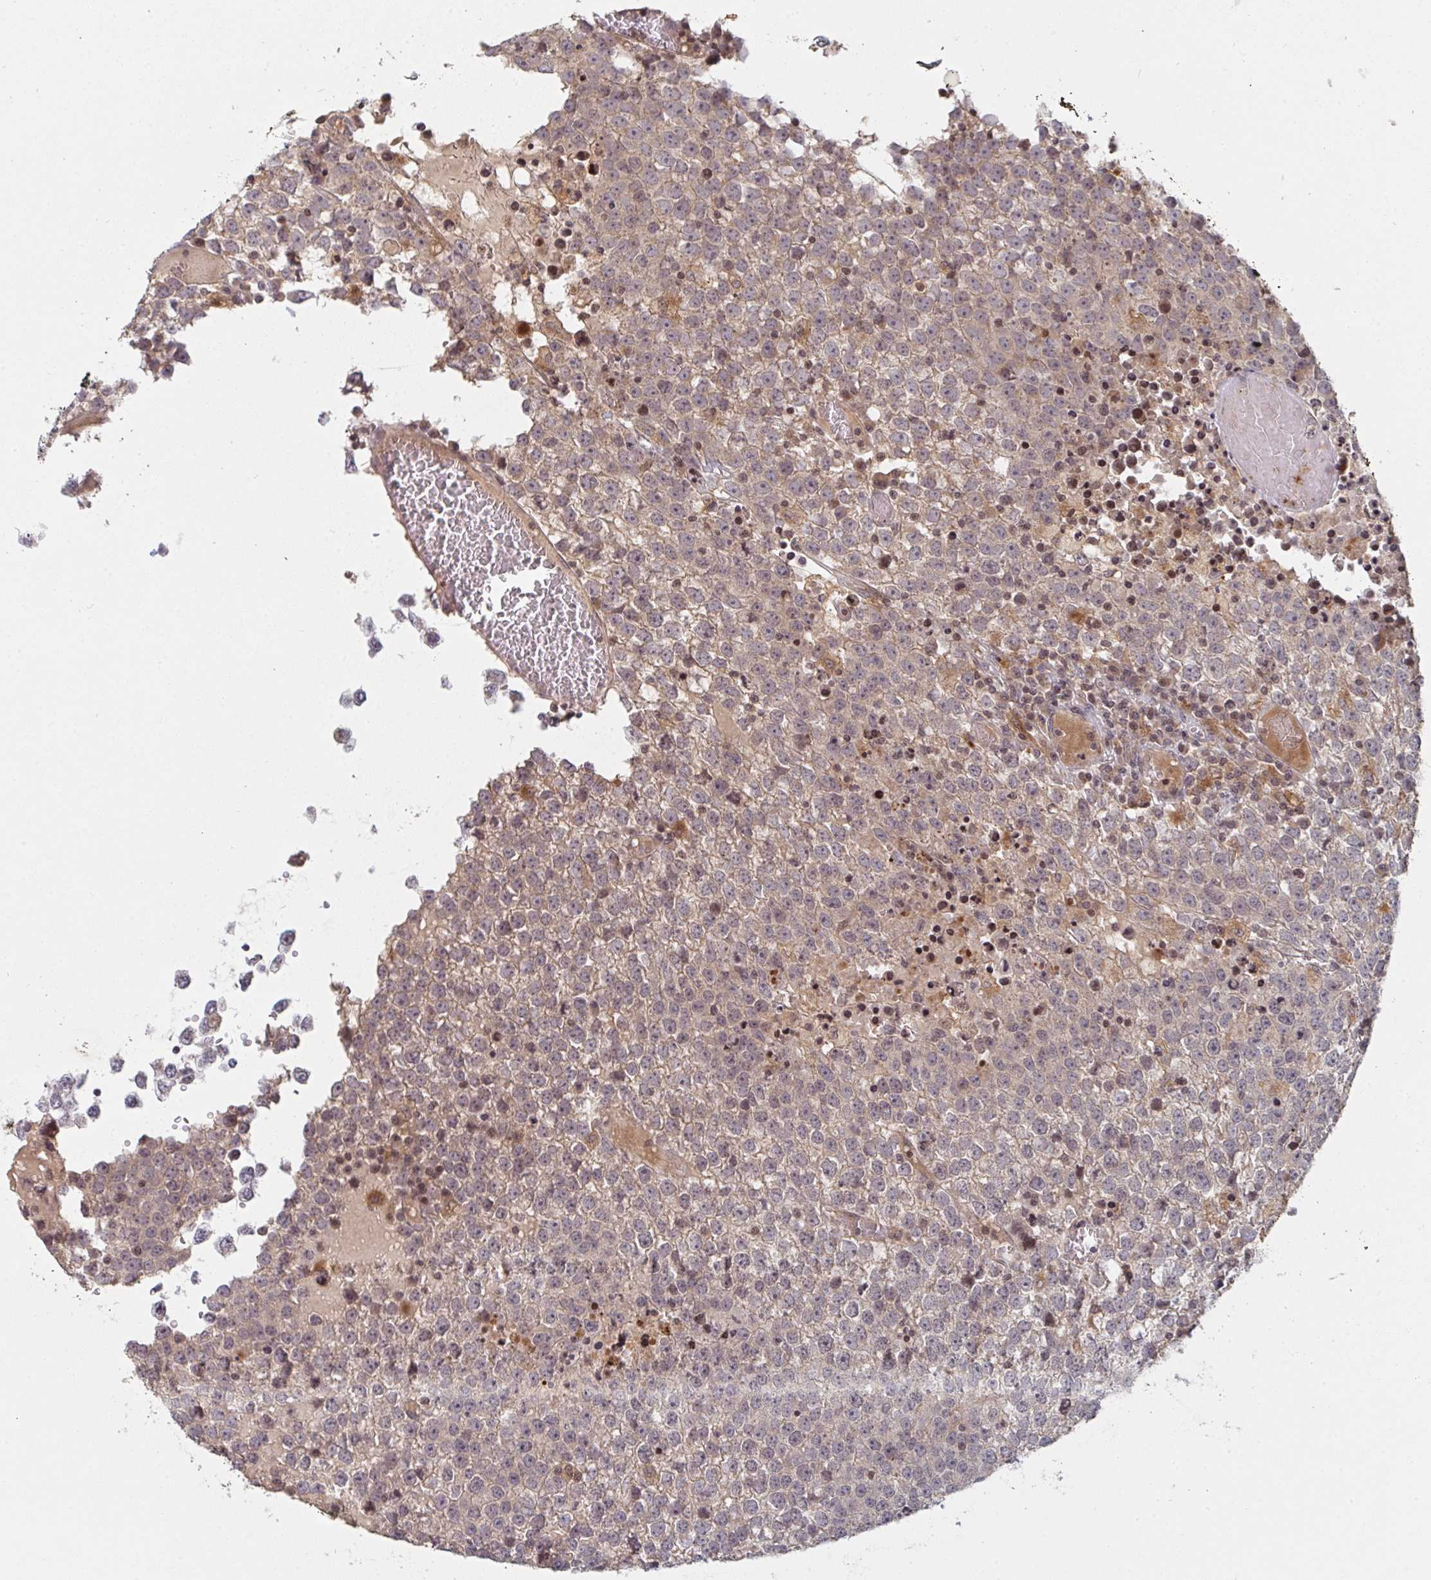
{"staining": {"intensity": "weak", "quantity": "25%-75%", "location": "cytoplasmic/membranous"}, "tissue": "testis cancer", "cell_type": "Tumor cells", "image_type": "cancer", "snomed": [{"axis": "morphology", "description": "Seminoma, NOS"}, {"axis": "topography", "description": "Testis"}], "caption": "A micrograph showing weak cytoplasmic/membranous expression in about 25%-75% of tumor cells in testis cancer, as visualized by brown immunohistochemical staining.", "gene": "DCST1", "patient": {"sex": "male", "age": 65}}